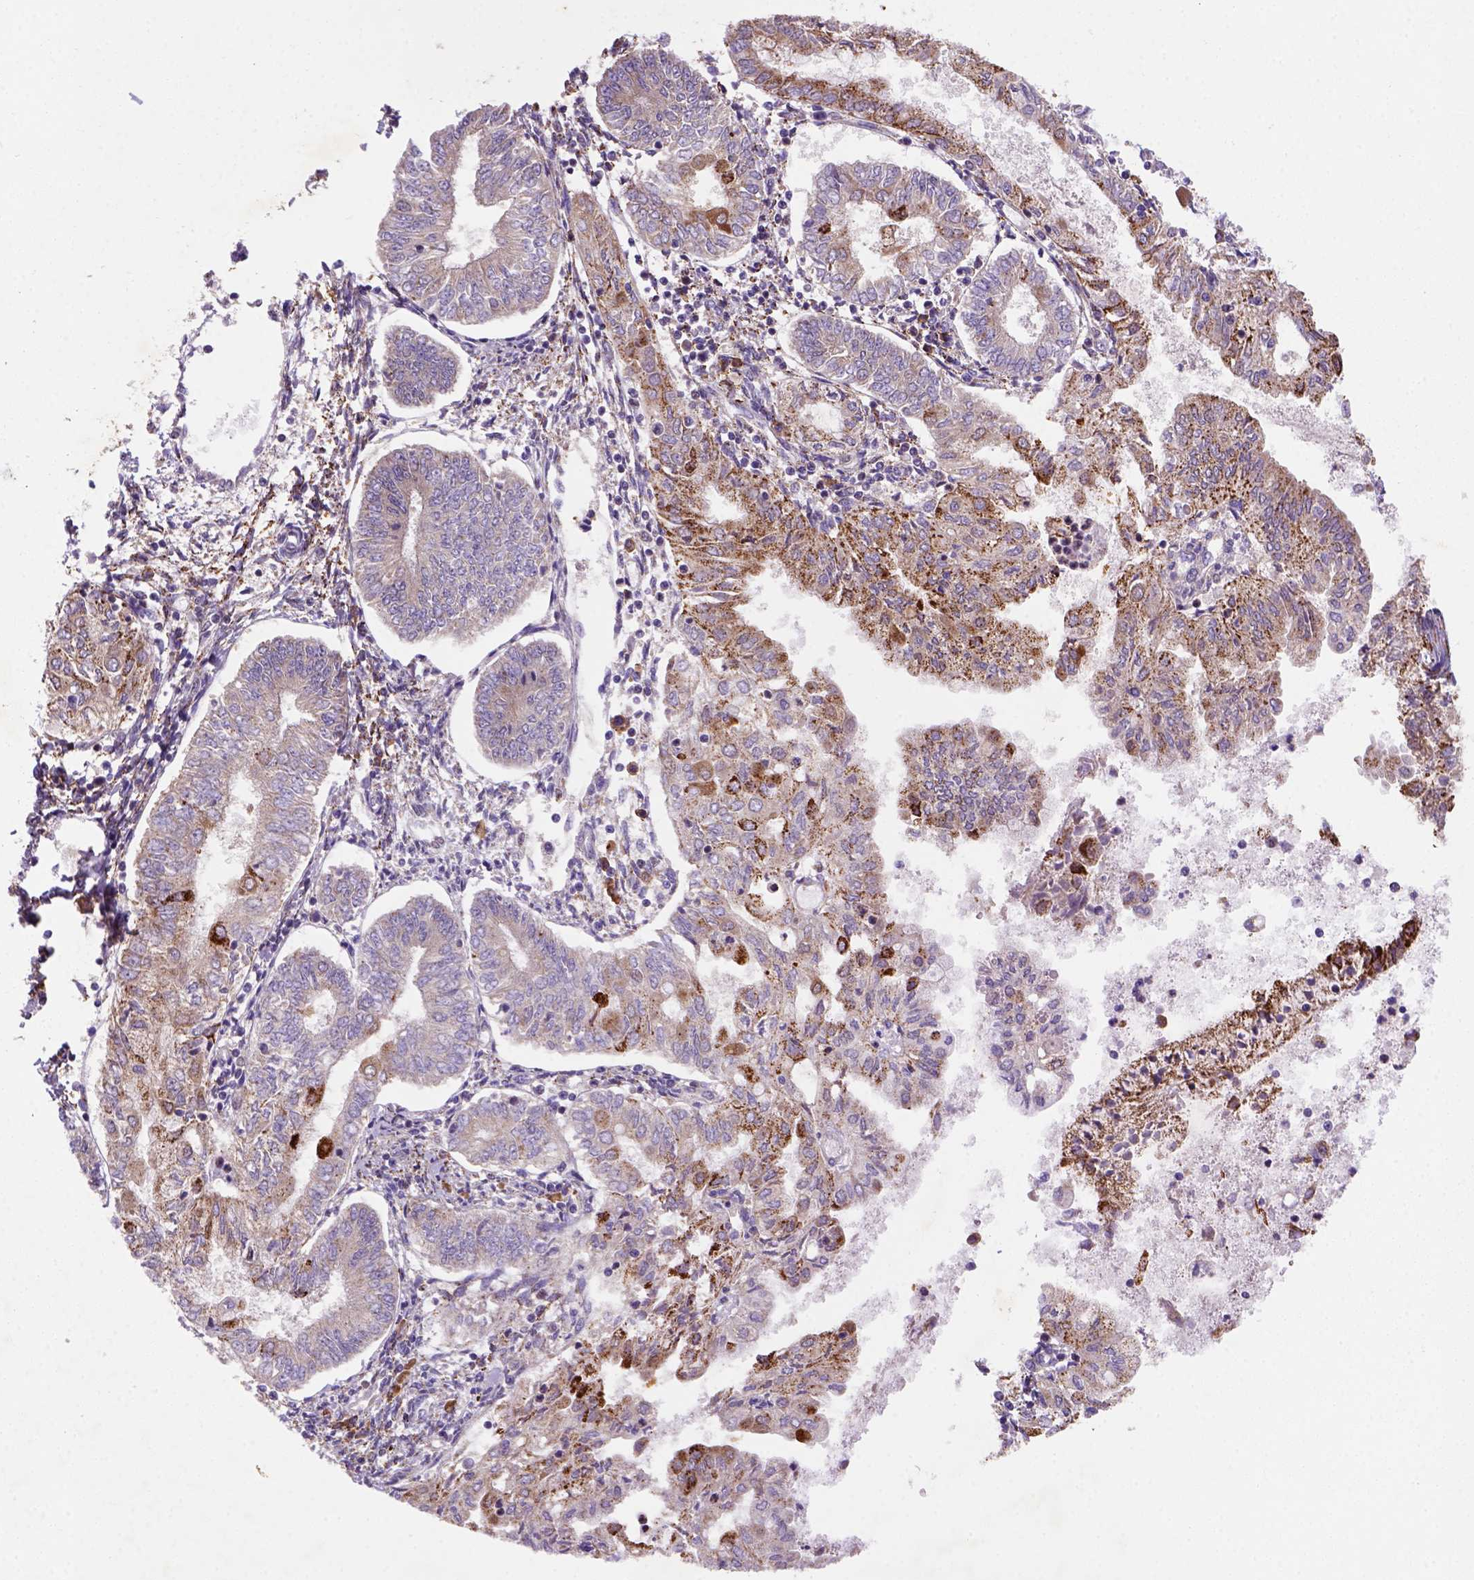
{"staining": {"intensity": "moderate", "quantity": "25%-75%", "location": "cytoplasmic/membranous"}, "tissue": "endometrial cancer", "cell_type": "Tumor cells", "image_type": "cancer", "snomed": [{"axis": "morphology", "description": "Adenocarcinoma, NOS"}, {"axis": "topography", "description": "Endometrium"}], "caption": "Protein analysis of endometrial adenocarcinoma tissue reveals moderate cytoplasmic/membranous positivity in about 25%-75% of tumor cells. The staining is performed using DAB (3,3'-diaminobenzidine) brown chromogen to label protein expression. The nuclei are counter-stained blue using hematoxylin.", "gene": "FZD7", "patient": {"sex": "female", "age": 68}}